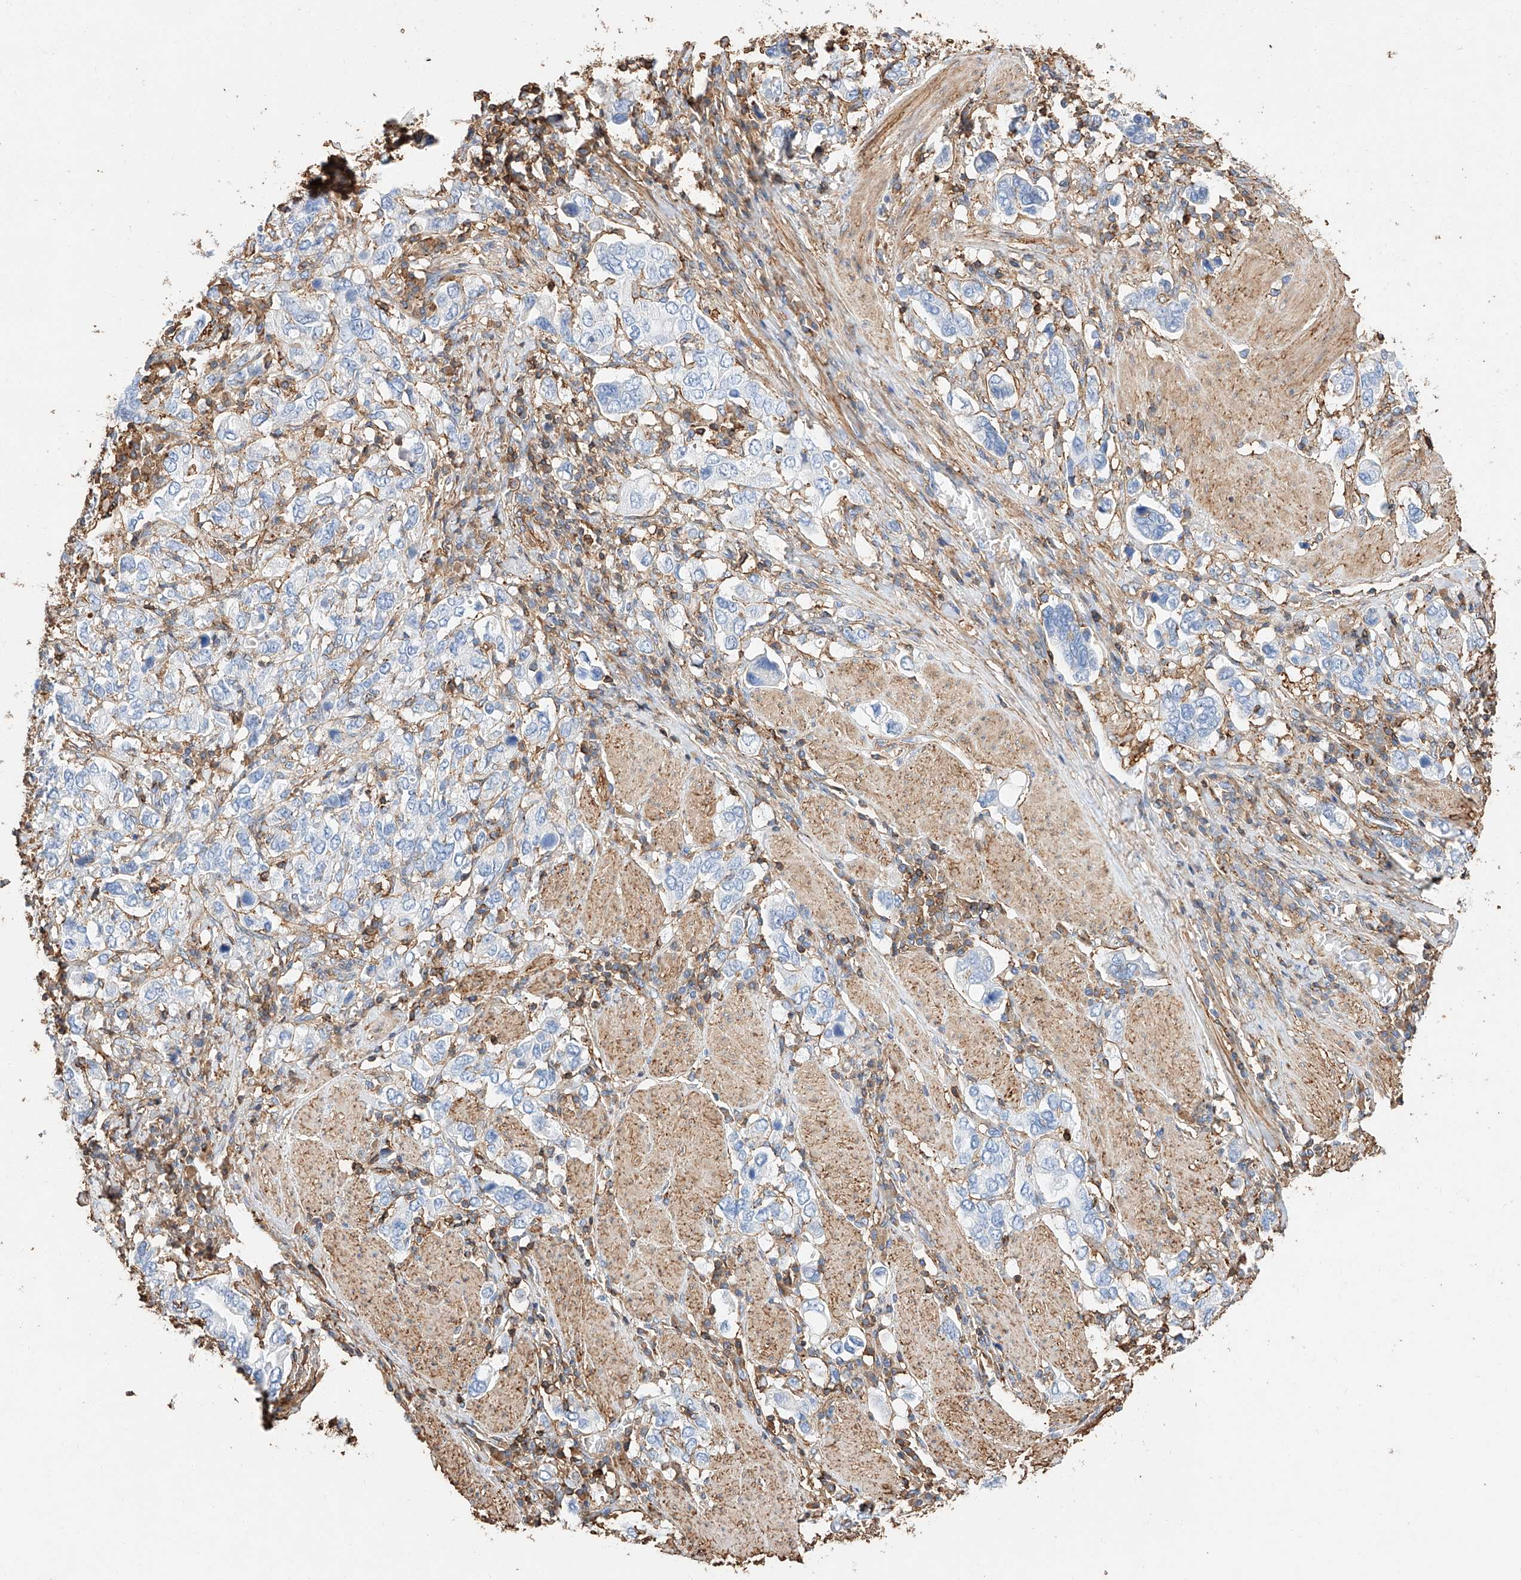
{"staining": {"intensity": "negative", "quantity": "none", "location": "none"}, "tissue": "stomach cancer", "cell_type": "Tumor cells", "image_type": "cancer", "snomed": [{"axis": "morphology", "description": "Adenocarcinoma, NOS"}, {"axis": "topography", "description": "Stomach, upper"}], "caption": "This is an immunohistochemistry (IHC) histopathology image of human stomach cancer. There is no positivity in tumor cells.", "gene": "WFS1", "patient": {"sex": "male", "age": 62}}